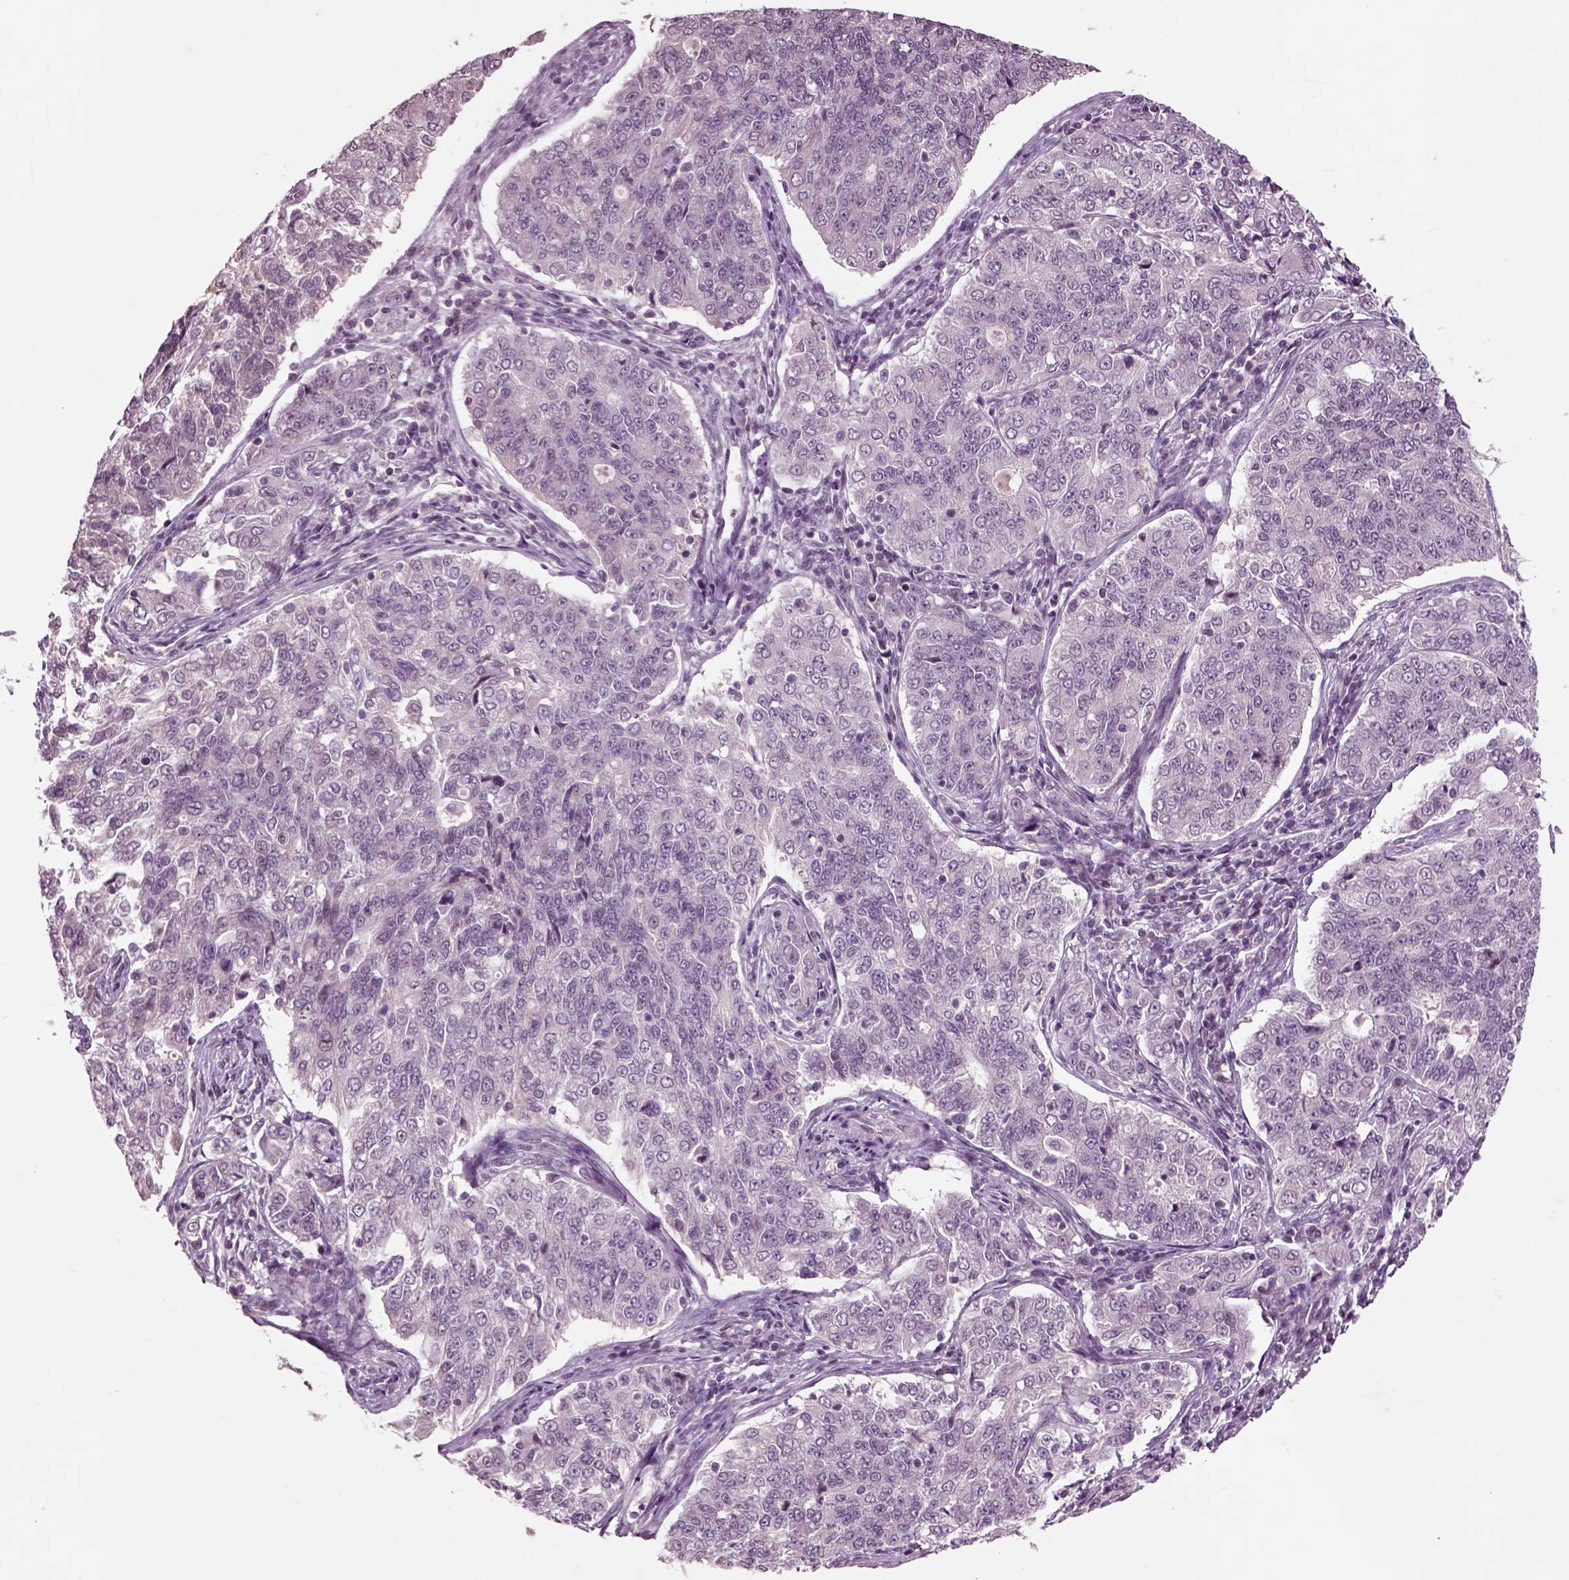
{"staining": {"intensity": "negative", "quantity": "none", "location": "none"}, "tissue": "endometrial cancer", "cell_type": "Tumor cells", "image_type": "cancer", "snomed": [{"axis": "morphology", "description": "Adenocarcinoma, NOS"}, {"axis": "topography", "description": "Endometrium"}], "caption": "An immunohistochemistry histopathology image of endometrial cancer is shown. There is no staining in tumor cells of endometrial cancer.", "gene": "CHGB", "patient": {"sex": "female", "age": 43}}